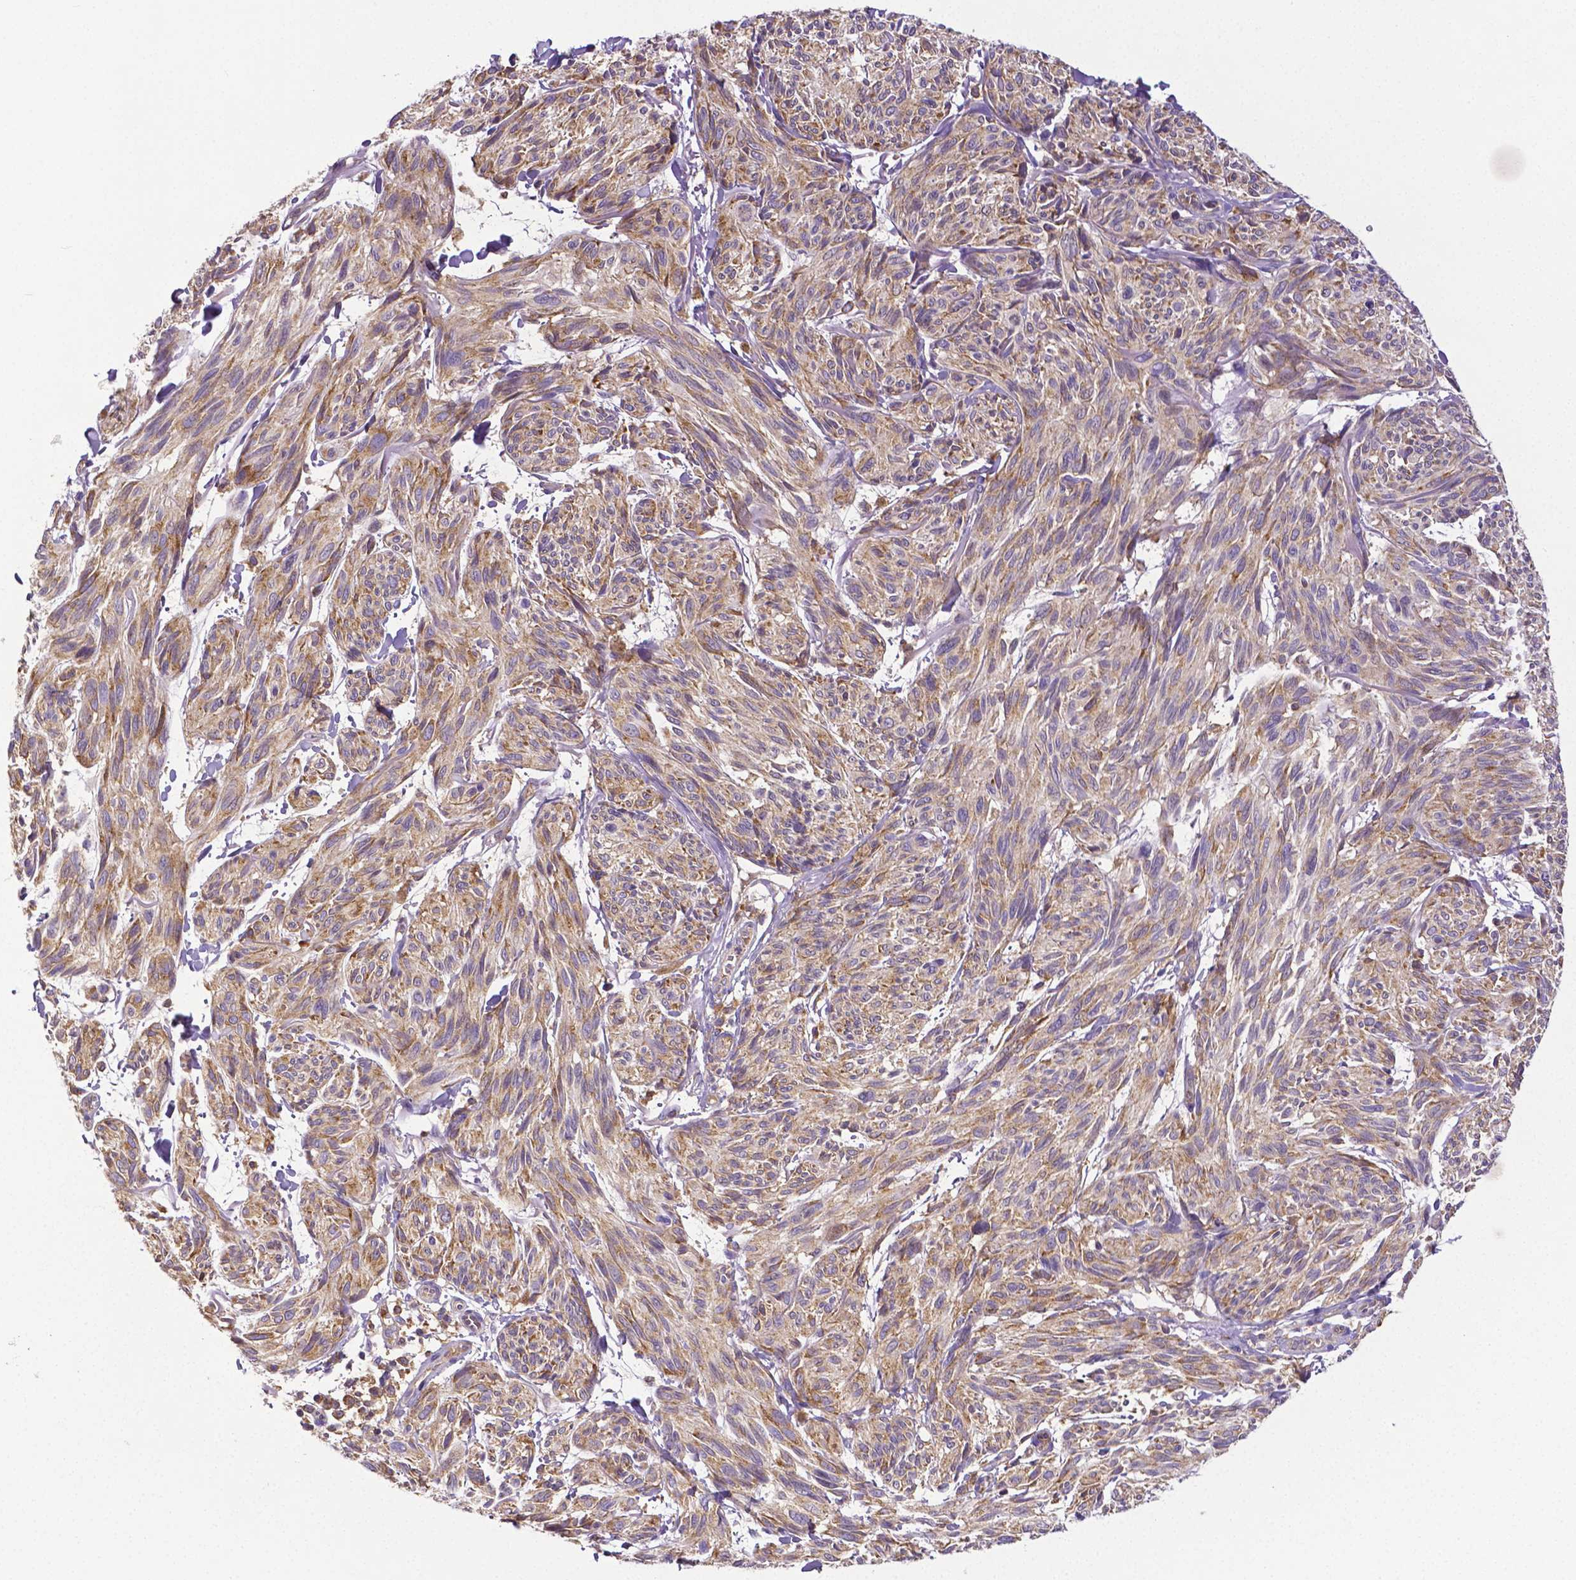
{"staining": {"intensity": "weak", "quantity": ">75%", "location": "cytoplasmic/membranous"}, "tissue": "melanoma", "cell_type": "Tumor cells", "image_type": "cancer", "snomed": [{"axis": "morphology", "description": "Malignant melanoma, NOS"}, {"axis": "topography", "description": "Skin"}], "caption": "A high-resolution photomicrograph shows IHC staining of melanoma, which reveals weak cytoplasmic/membranous positivity in approximately >75% of tumor cells. (DAB = brown stain, brightfield microscopy at high magnification).", "gene": "DICER1", "patient": {"sex": "male", "age": 79}}